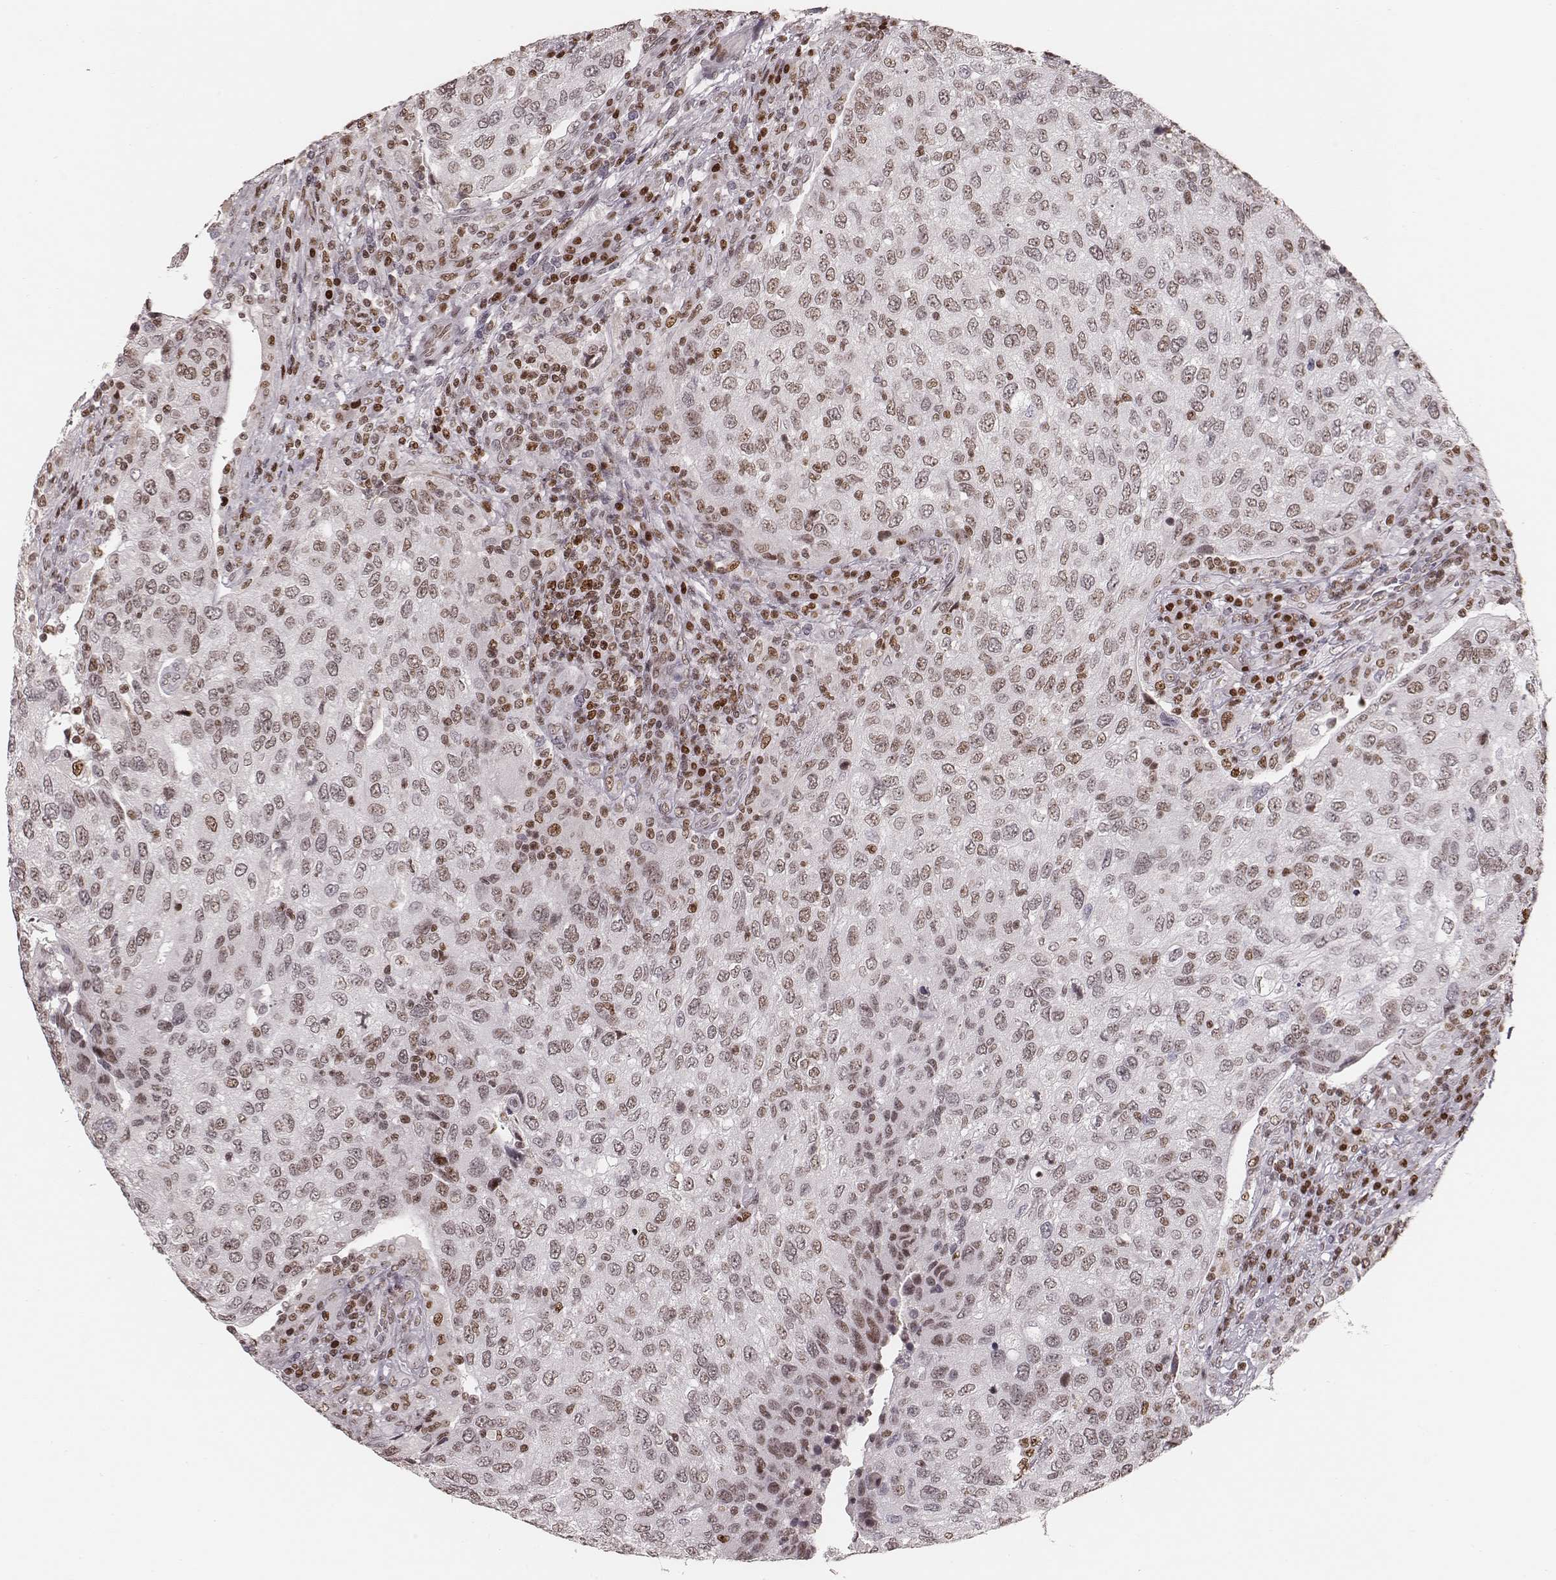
{"staining": {"intensity": "moderate", "quantity": "<25%", "location": "nuclear"}, "tissue": "urothelial cancer", "cell_type": "Tumor cells", "image_type": "cancer", "snomed": [{"axis": "morphology", "description": "Urothelial carcinoma, High grade"}, {"axis": "topography", "description": "Urinary bladder"}], "caption": "Immunohistochemical staining of urothelial carcinoma (high-grade) displays low levels of moderate nuclear staining in approximately <25% of tumor cells. (Stains: DAB (3,3'-diaminobenzidine) in brown, nuclei in blue, Microscopy: brightfield microscopy at high magnification).", "gene": "PARP1", "patient": {"sex": "female", "age": 78}}